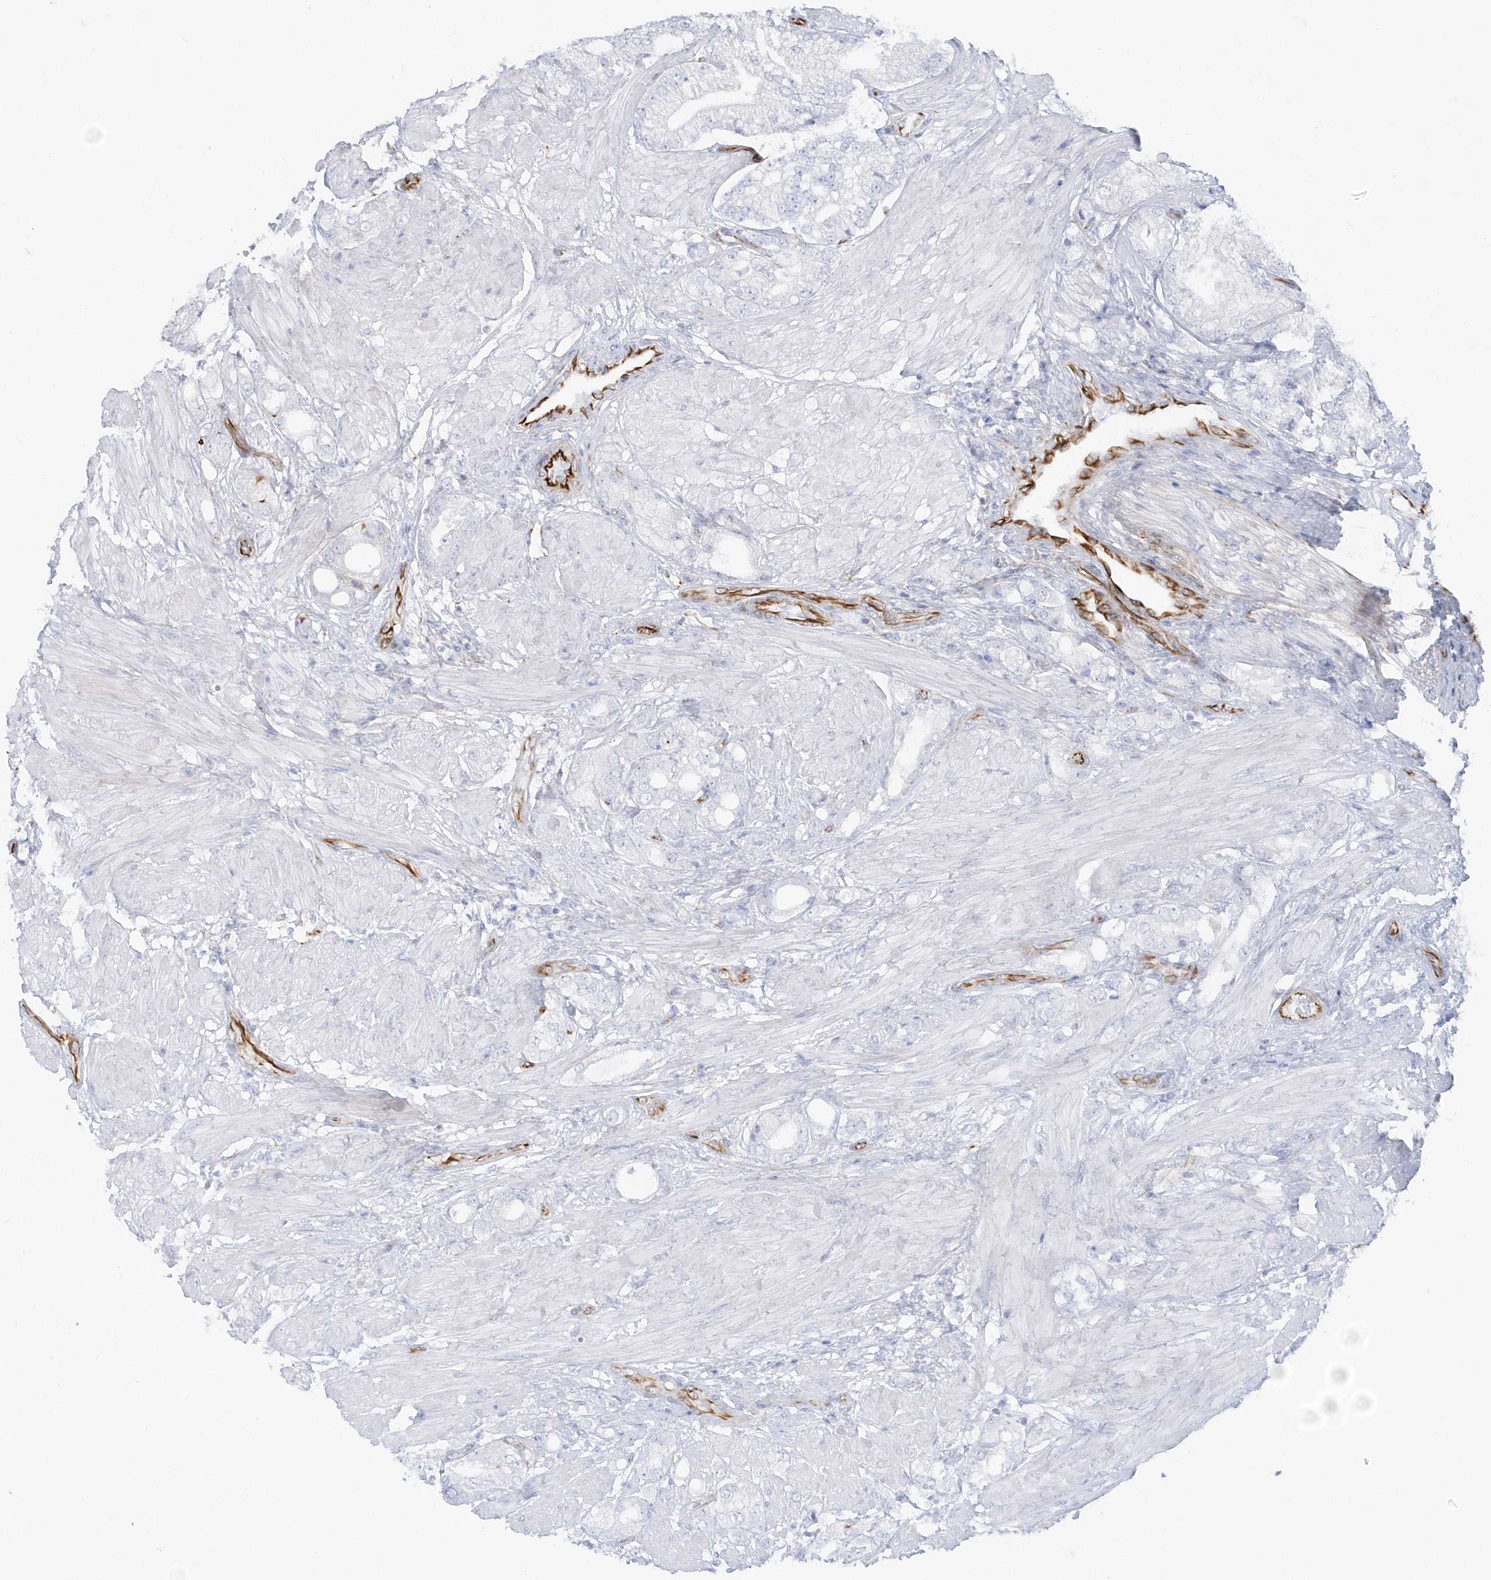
{"staining": {"intensity": "negative", "quantity": "none", "location": "none"}, "tissue": "prostate cancer", "cell_type": "Tumor cells", "image_type": "cancer", "snomed": [{"axis": "morphology", "description": "Adenocarcinoma, High grade"}, {"axis": "topography", "description": "Prostate"}], "caption": "IHC of prostate cancer displays no staining in tumor cells.", "gene": "PPIL6", "patient": {"sex": "male", "age": 50}}